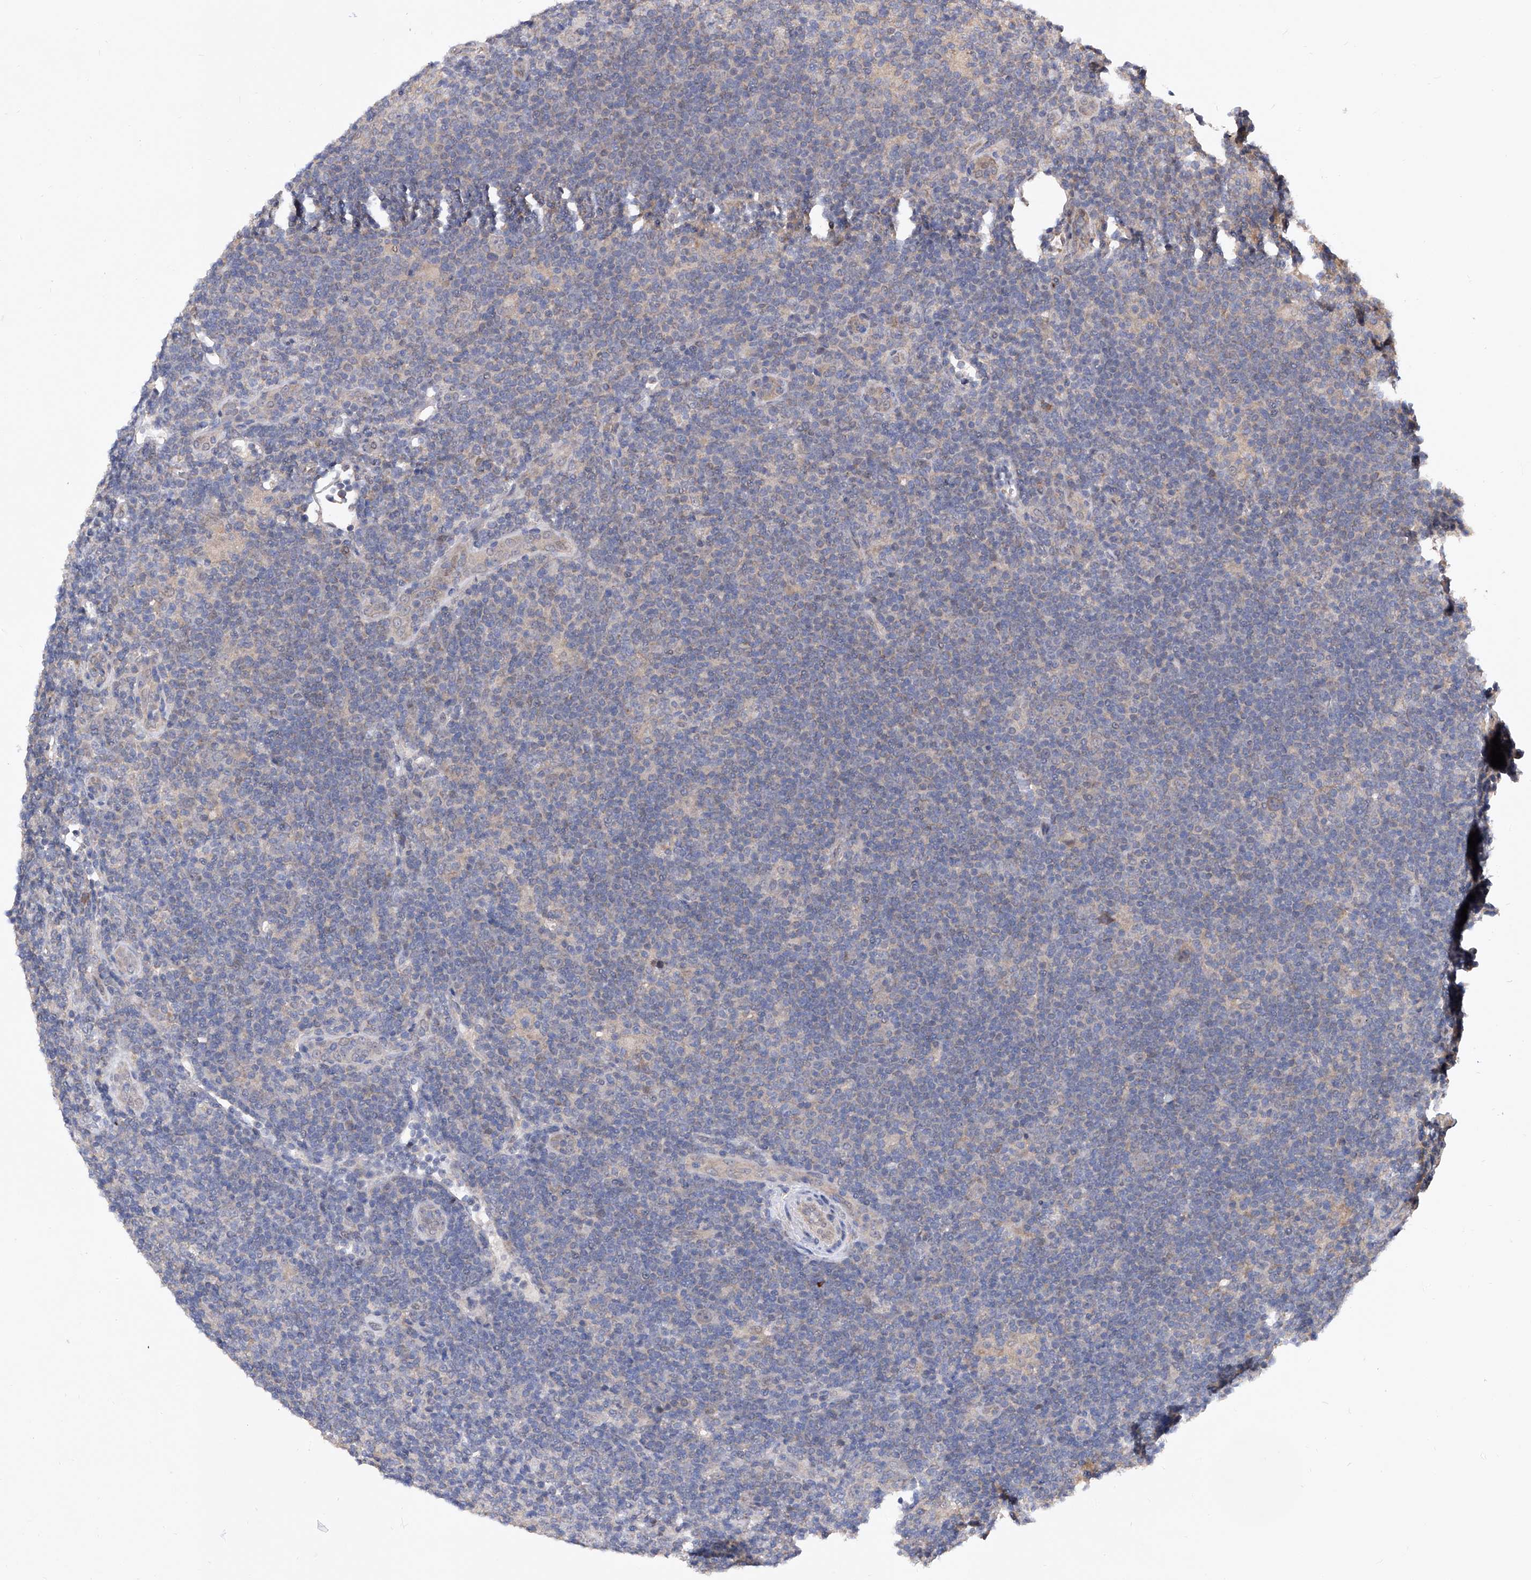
{"staining": {"intensity": "negative", "quantity": "none", "location": "none"}, "tissue": "lymphoma", "cell_type": "Tumor cells", "image_type": "cancer", "snomed": [{"axis": "morphology", "description": "Hodgkin's disease, NOS"}, {"axis": "topography", "description": "Lymph node"}], "caption": "Immunohistochemistry histopathology image of lymphoma stained for a protein (brown), which displays no staining in tumor cells. (Brightfield microscopy of DAB (3,3'-diaminobenzidine) immunohistochemistry at high magnification).", "gene": "USP45", "patient": {"sex": "female", "age": 57}}